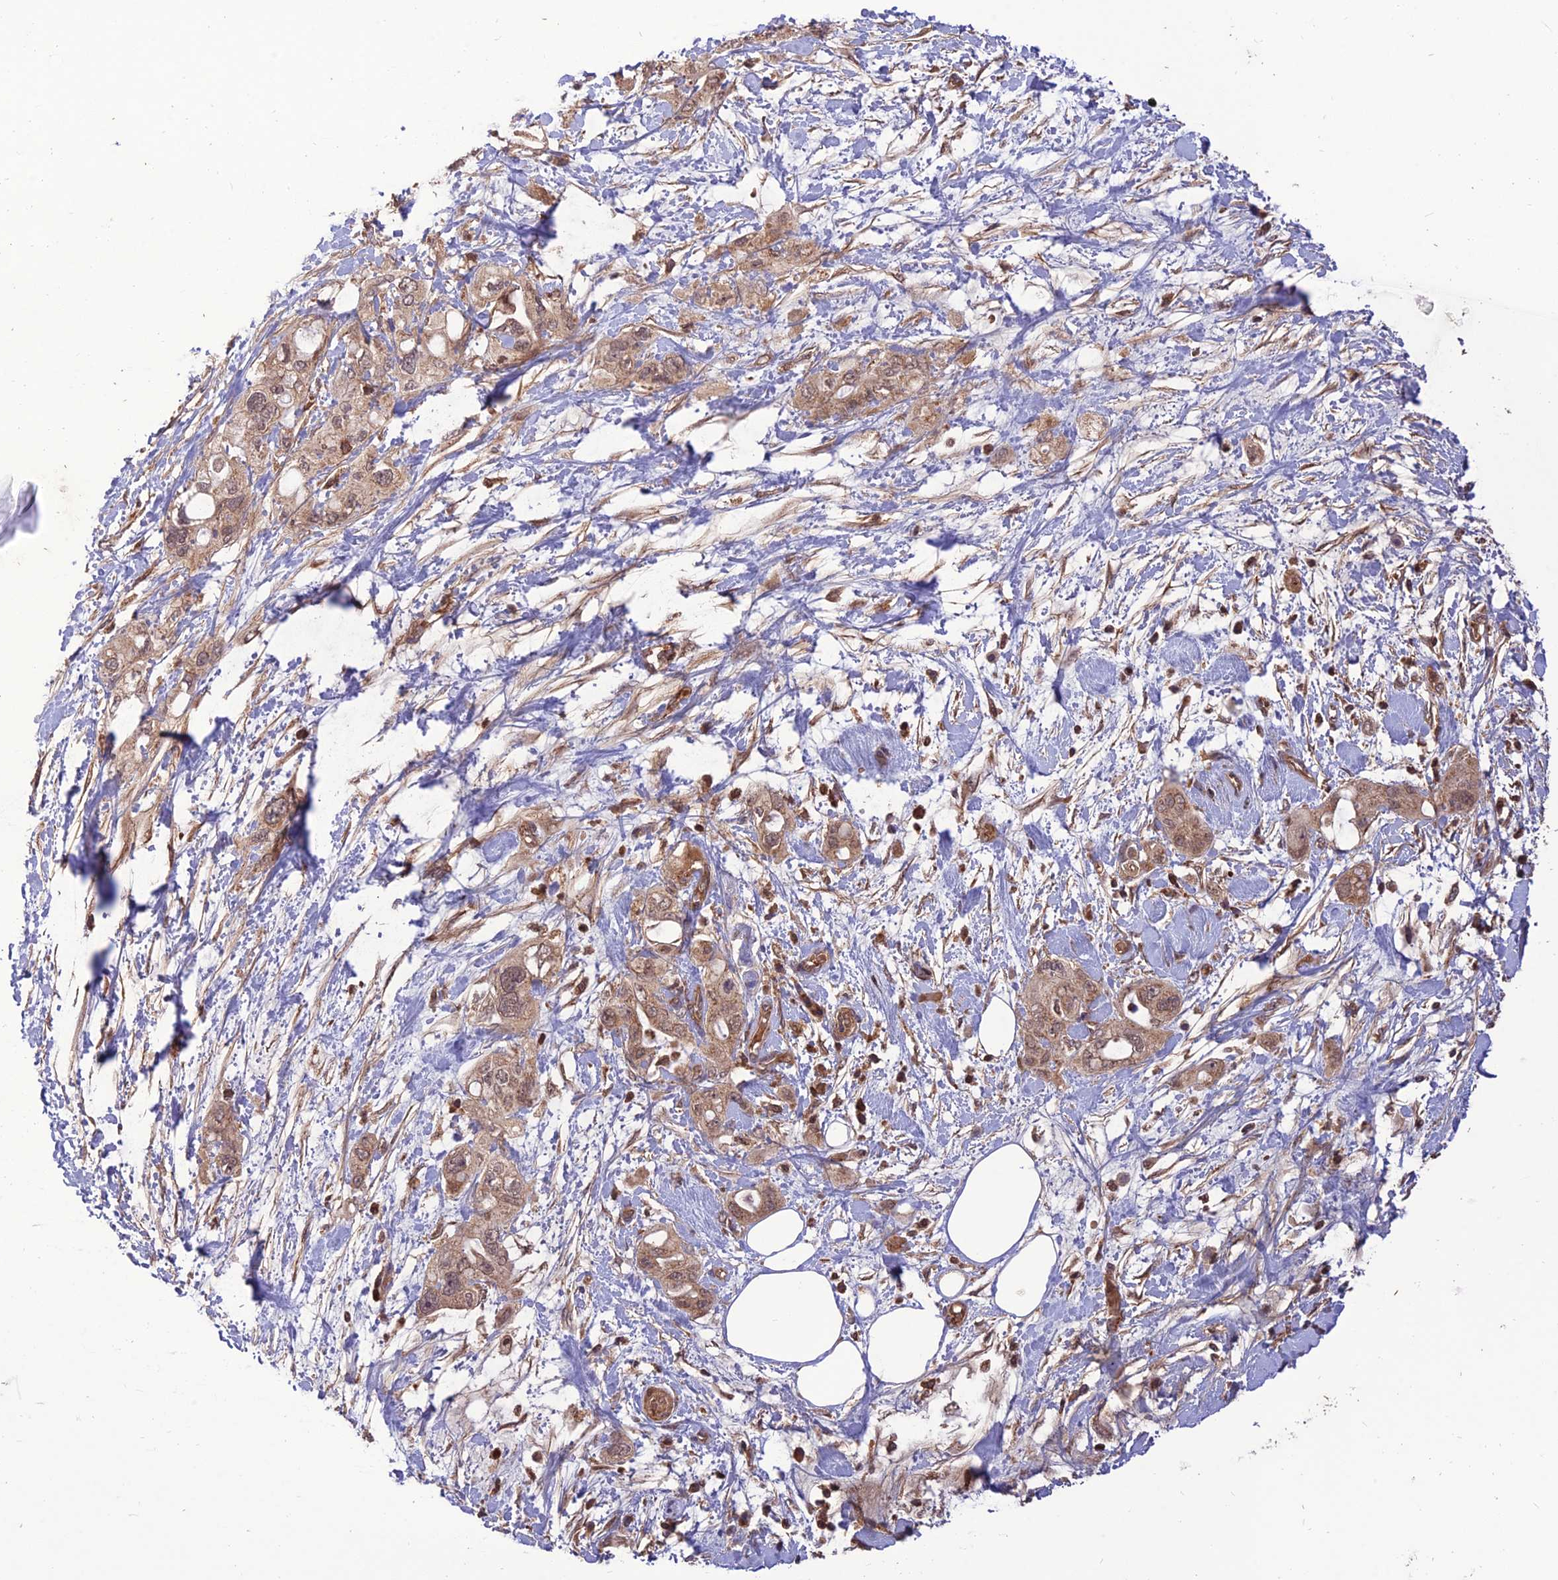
{"staining": {"intensity": "weak", "quantity": ">75%", "location": "cytoplasmic/membranous,nuclear"}, "tissue": "pancreatic cancer", "cell_type": "Tumor cells", "image_type": "cancer", "snomed": [{"axis": "morphology", "description": "Inflammation, NOS"}, {"axis": "morphology", "description": "Adenocarcinoma, NOS"}, {"axis": "topography", "description": "Pancreas"}], "caption": "Pancreatic cancer stained for a protein demonstrates weak cytoplasmic/membranous and nuclear positivity in tumor cells. The staining was performed using DAB to visualize the protein expression in brown, while the nuclei were stained in blue with hematoxylin (Magnification: 20x).", "gene": "NDUFC1", "patient": {"sex": "female", "age": 56}}